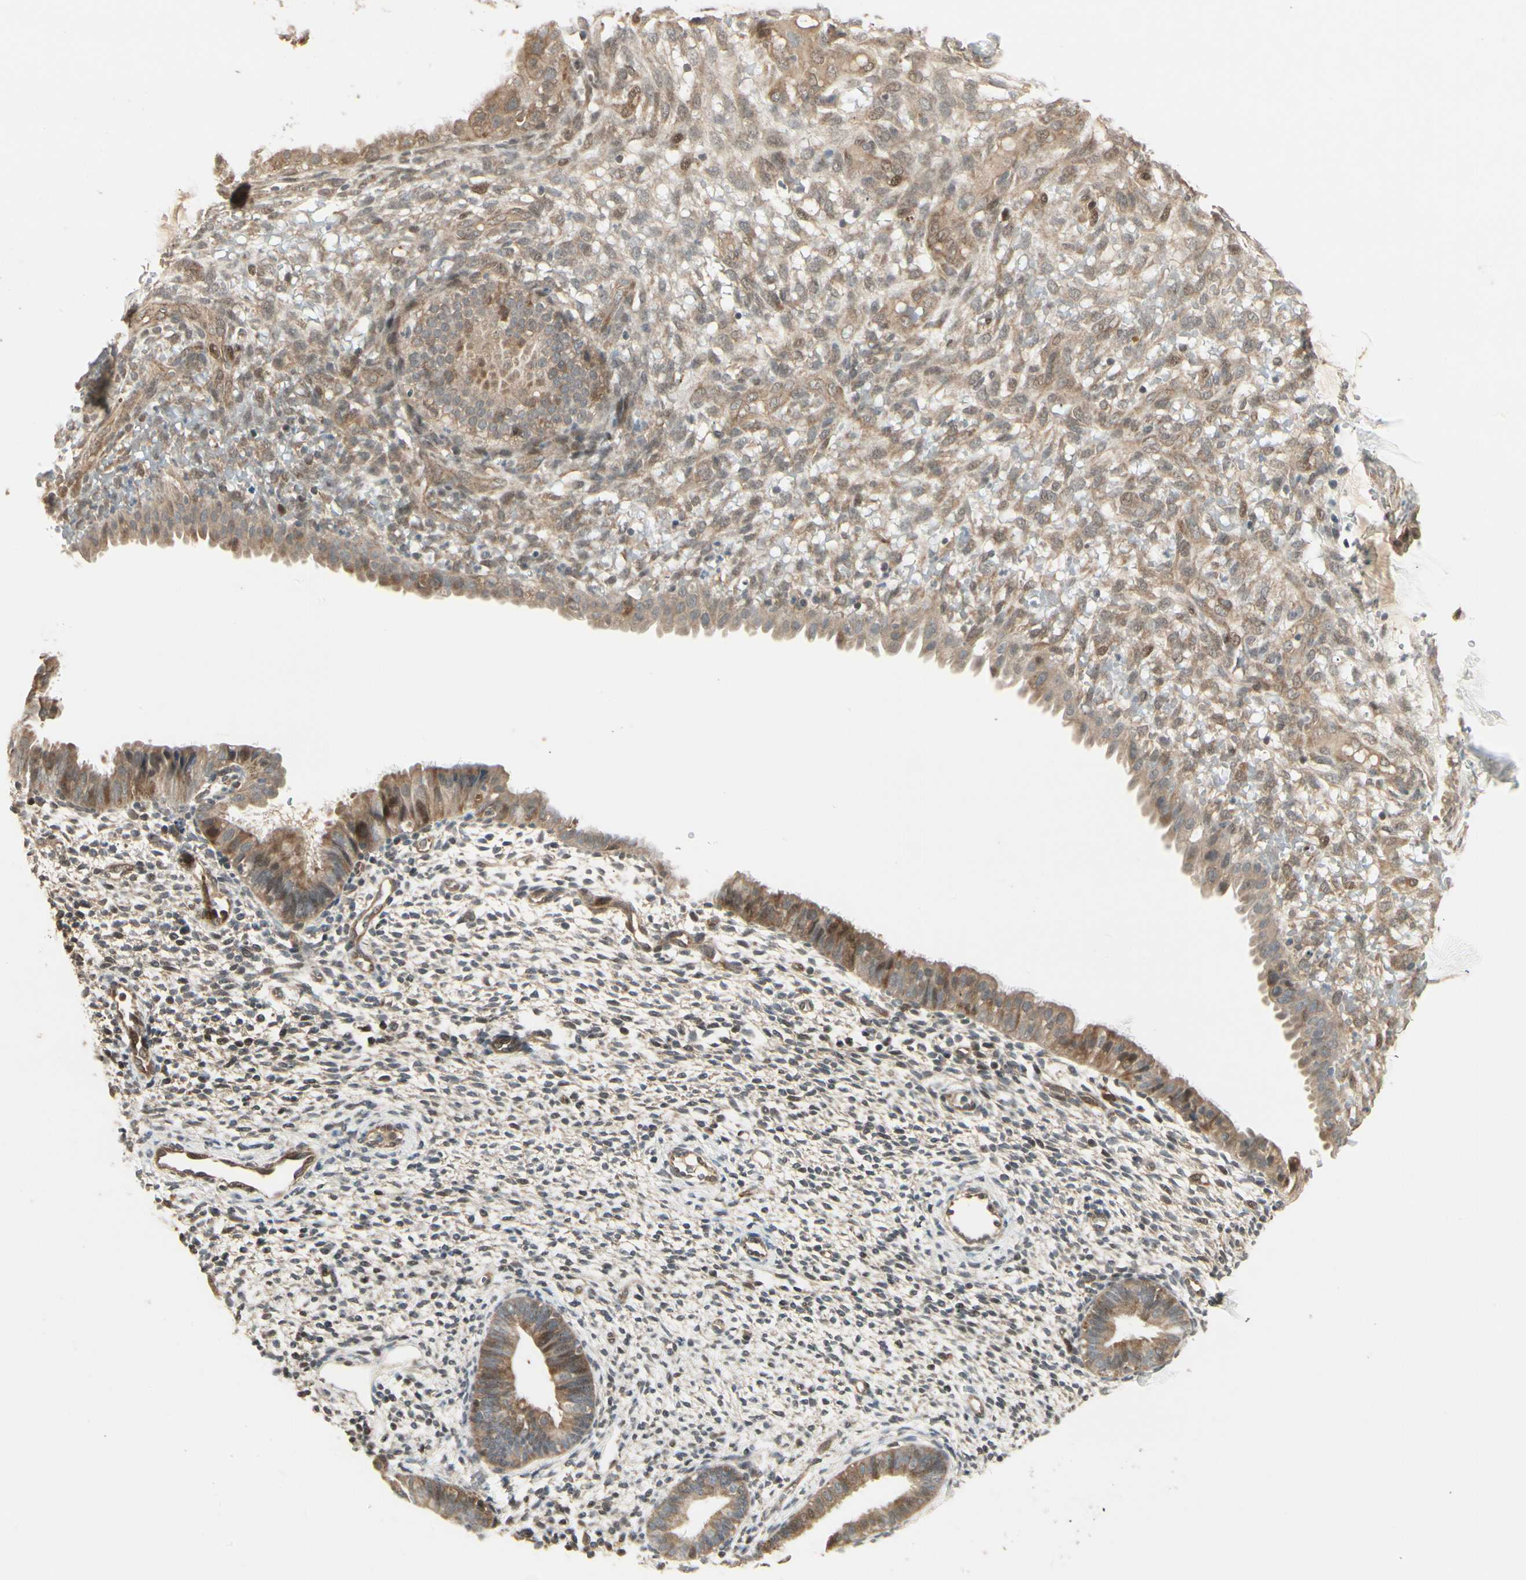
{"staining": {"intensity": "weak", "quantity": "25%-75%", "location": "cytoplasmic/membranous"}, "tissue": "endometrium", "cell_type": "Cells in endometrial stroma", "image_type": "normal", "snomed": [{"axis": "morphology", "description": "Normal tissue, NOS"}, {"axis": "topography", "description": "Endometrium"}], "caption": "Immunohistochemical staining of benign endometrium reveals low levels of weak cytoplasmic/membranous staining in about 25%-75% of cells in endometrial stroma.", "gene": "SVBP", "patient": {"sex": "female", "age": 61}}